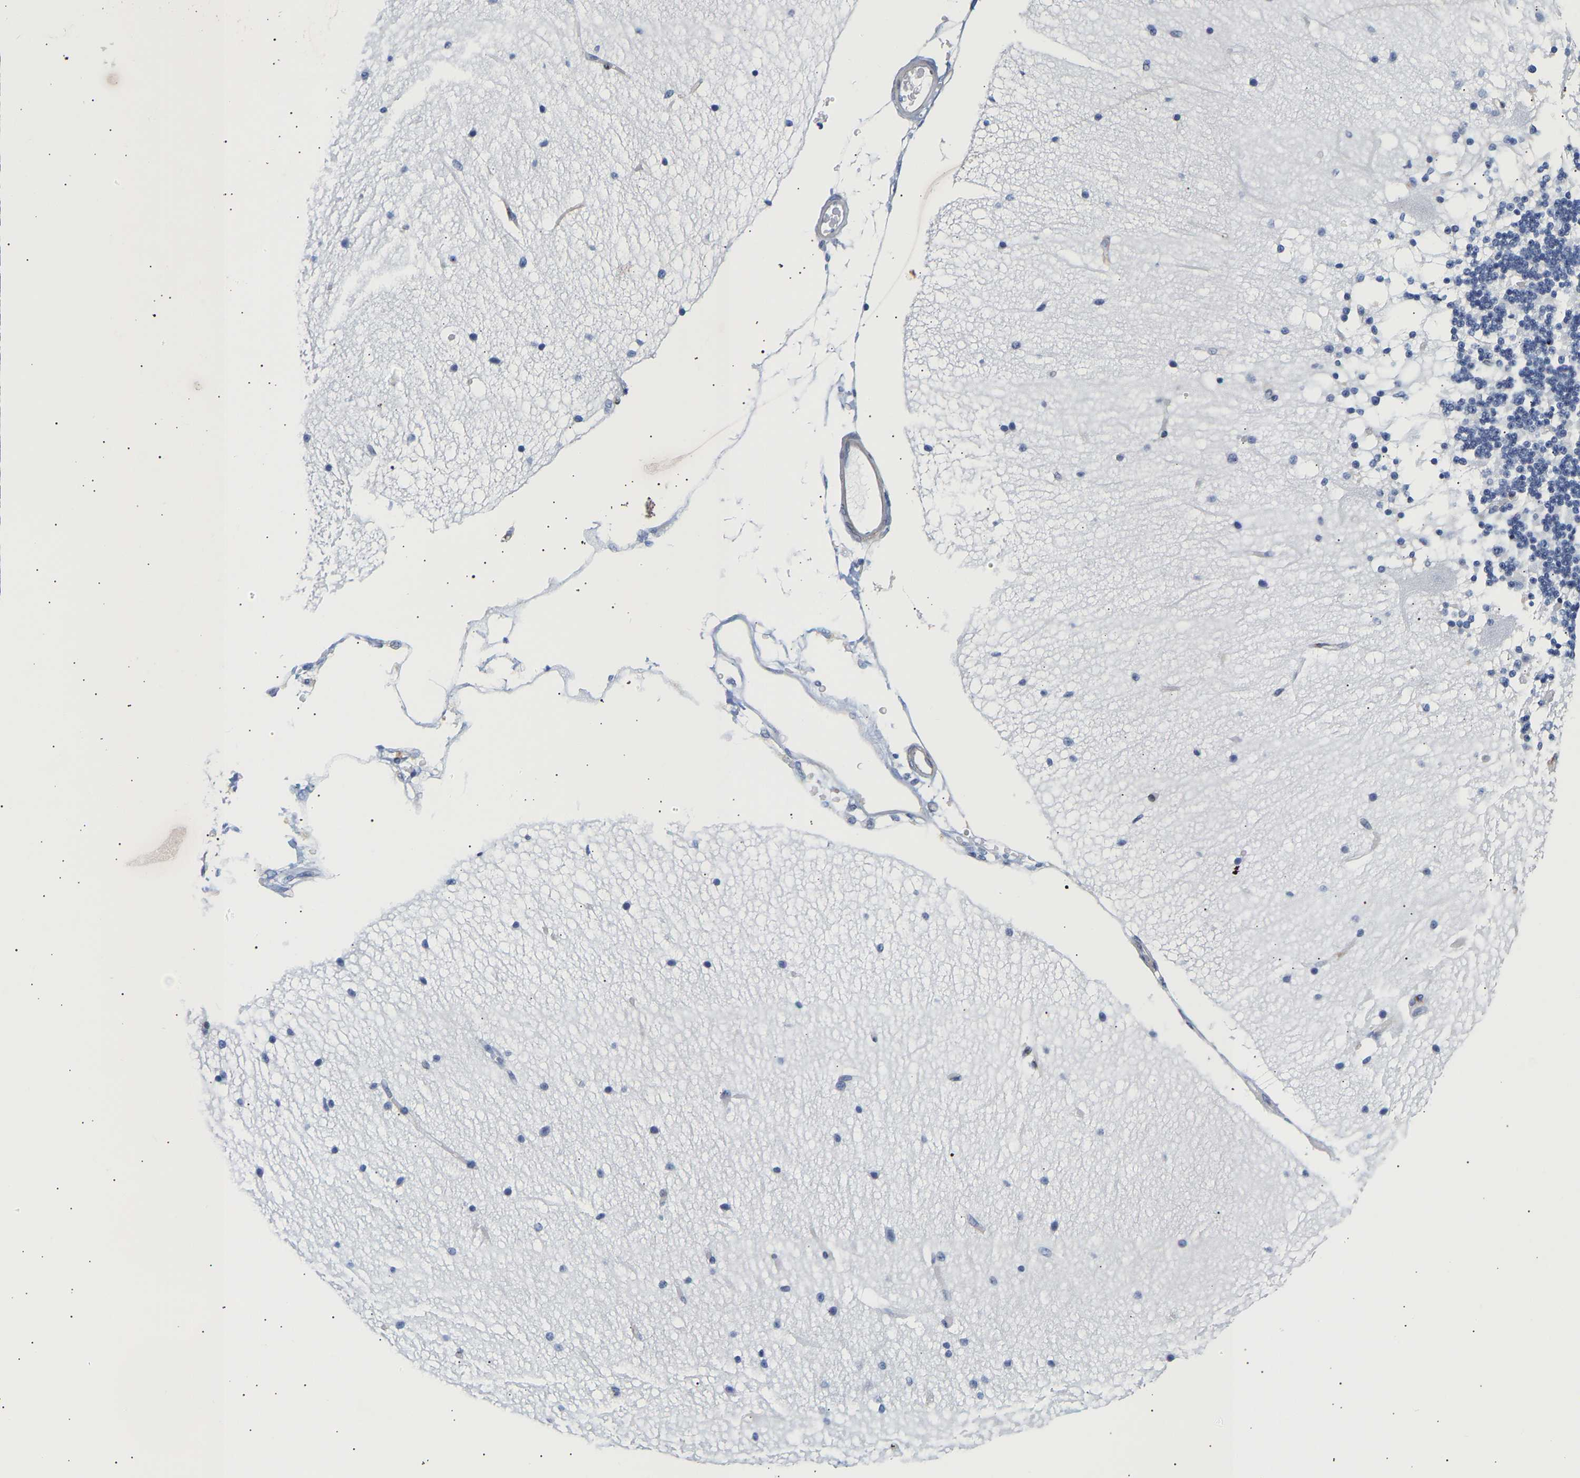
{"staining": {"intensity": "negative", "quantity": "none", "location": "none"}, "tissue": "cerebellum", "cell_type": "Cells in granular layer", "image_type": "normal", "snomed": [{"axis": "morphology", "description": "Normal tissue, NOS"}, {"axis": "topography", "description": "Cerebellum"}], "caption": "High power microscopy micrograph of an immunohistochemistry micrograph of normal cerebellum, revealing no significant expression in cells in granular layer.", "gene": "IGFBP7", "patient": {"sex": "female", "age": 54}}